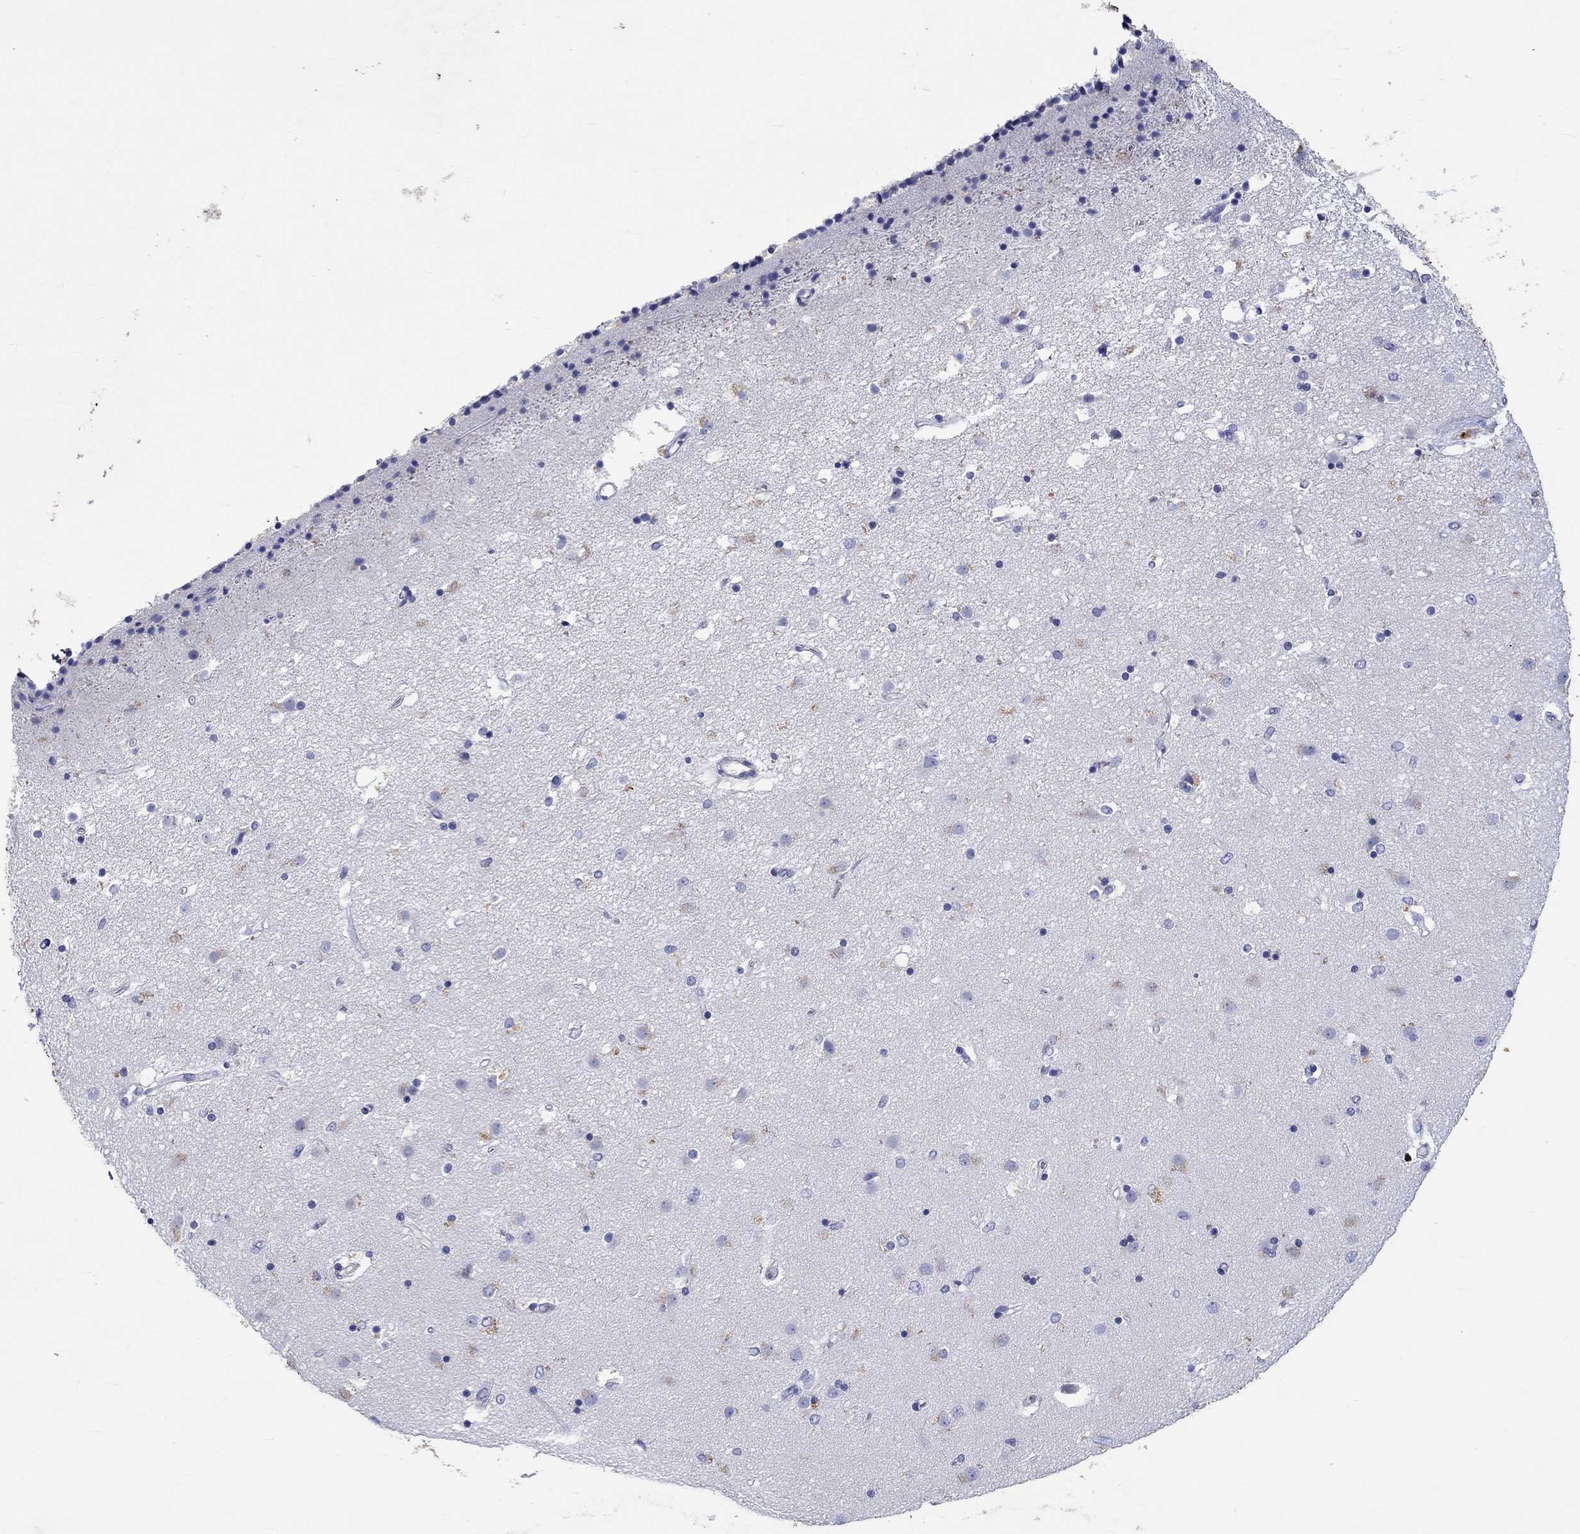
{"staining": {"intensity": "moderate", "quantity": "<25%", "location": "cytoplasmic/membranous"}, "tissue": "caudate", "cell_type": "Glial cells", "image_type": "normal", "snomed": [{"axis": "morphology", "description": "Normal tissue, NOS"}, {"axis": "topography", "description": "Lateral ventricle wall"}], "caption": "Immunohistochemistry (IHC) micrograph of normal caudate stained for a protein (brown), which demonstrates low levels of moderate cytoplasmic/membranous expression in about <25% of glial cells.", "gene": "EPX", "patient": {"sex": "female", "age": 71}}